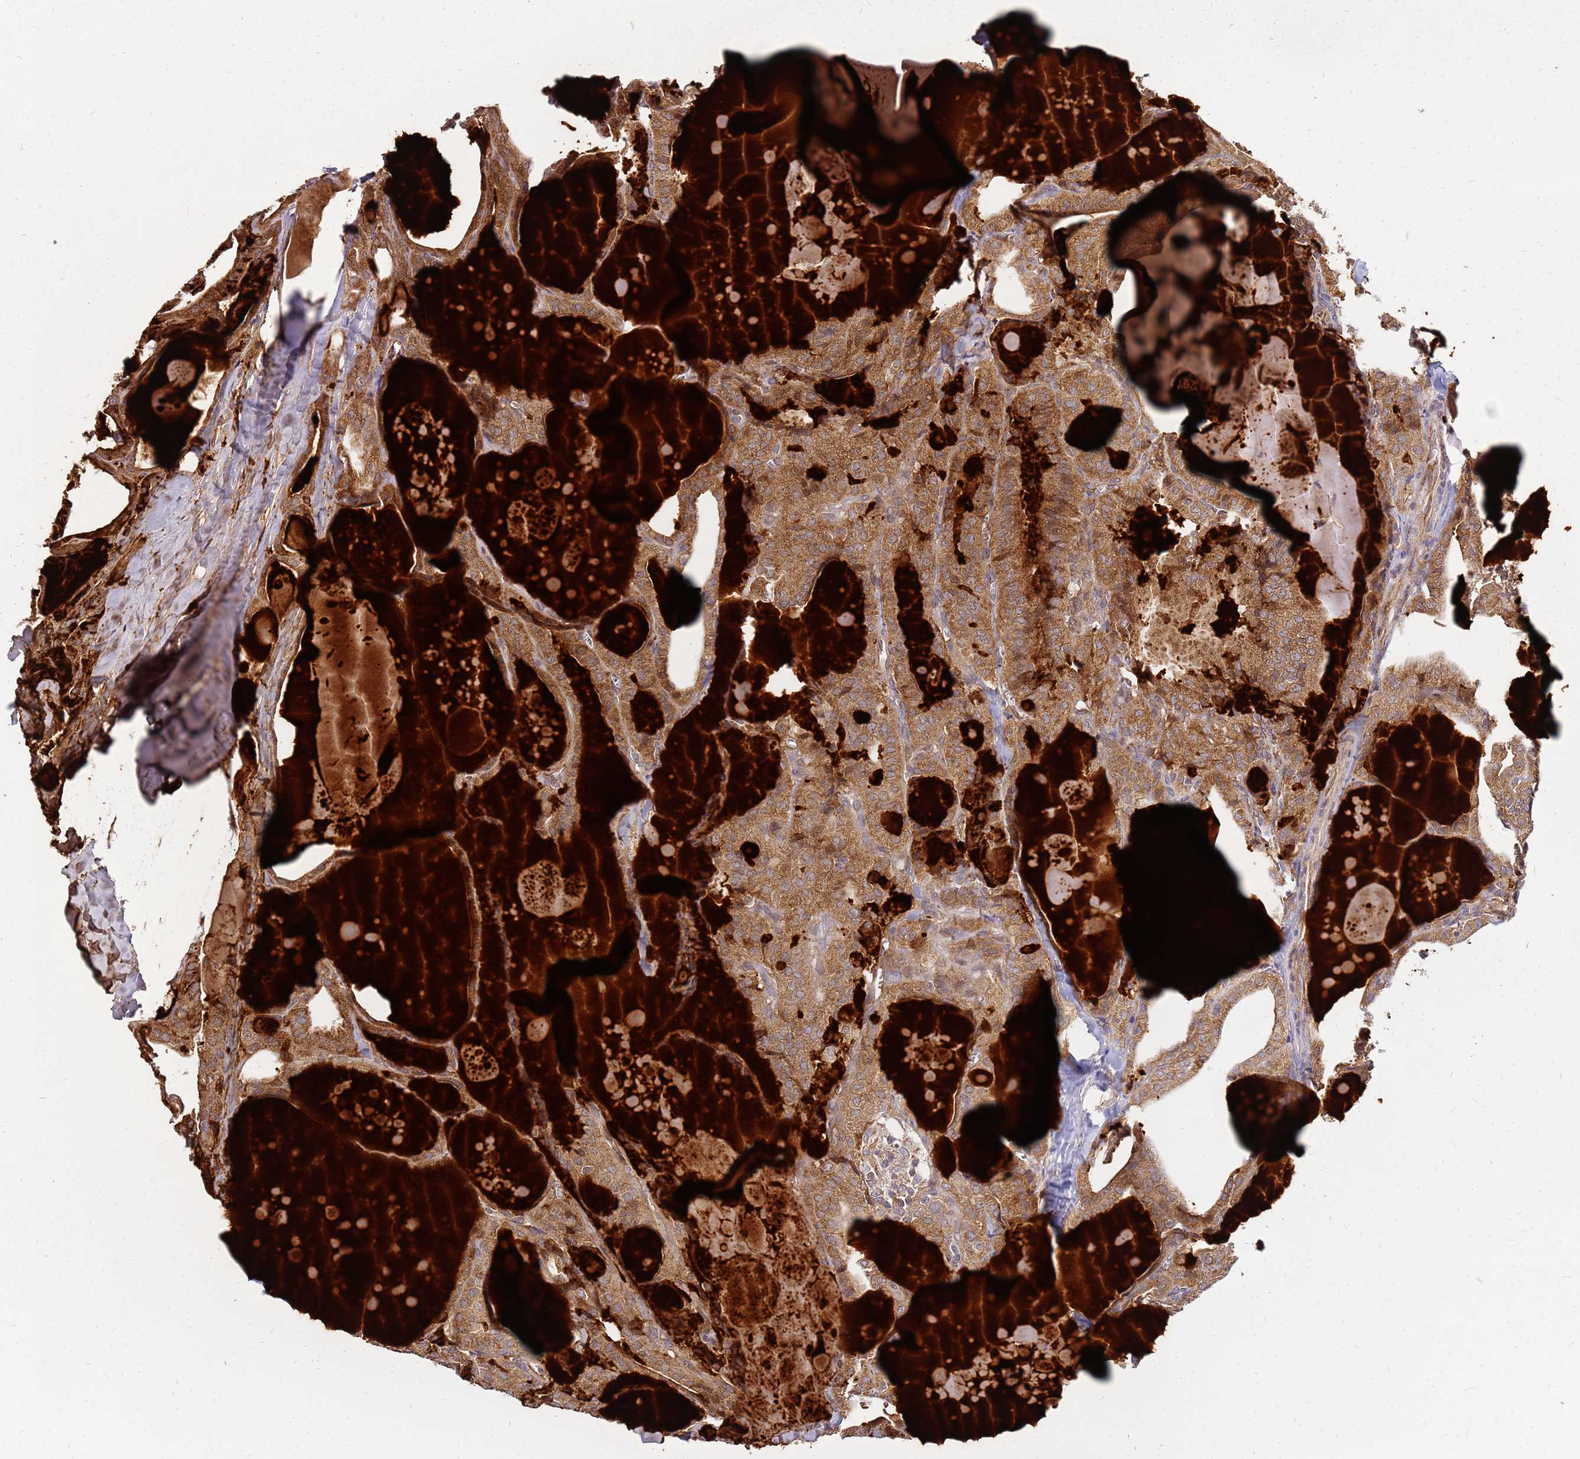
{"staining": {"intensity": "moderate", "quantity": ">75%", "location": "cytoplasmic/membranous"}, "tissue": "thyroid cancer", "cell_type": "Tumor cells", "image_type": "cancer", "snomed": [{"axis": "morphology", "description": "Papillary adenocarcinoma, NOS"}, {"axis": "topography", "description": "Thyroid gland"}], "caption": "Brown immunohistochemical staining in thyroid cancer demonstrates moderate cytoplasmic/membranous positivity in about >75% of tumor cells.", "gene": "CCDC159", "patient": {"sex": "male", "age": 52}}